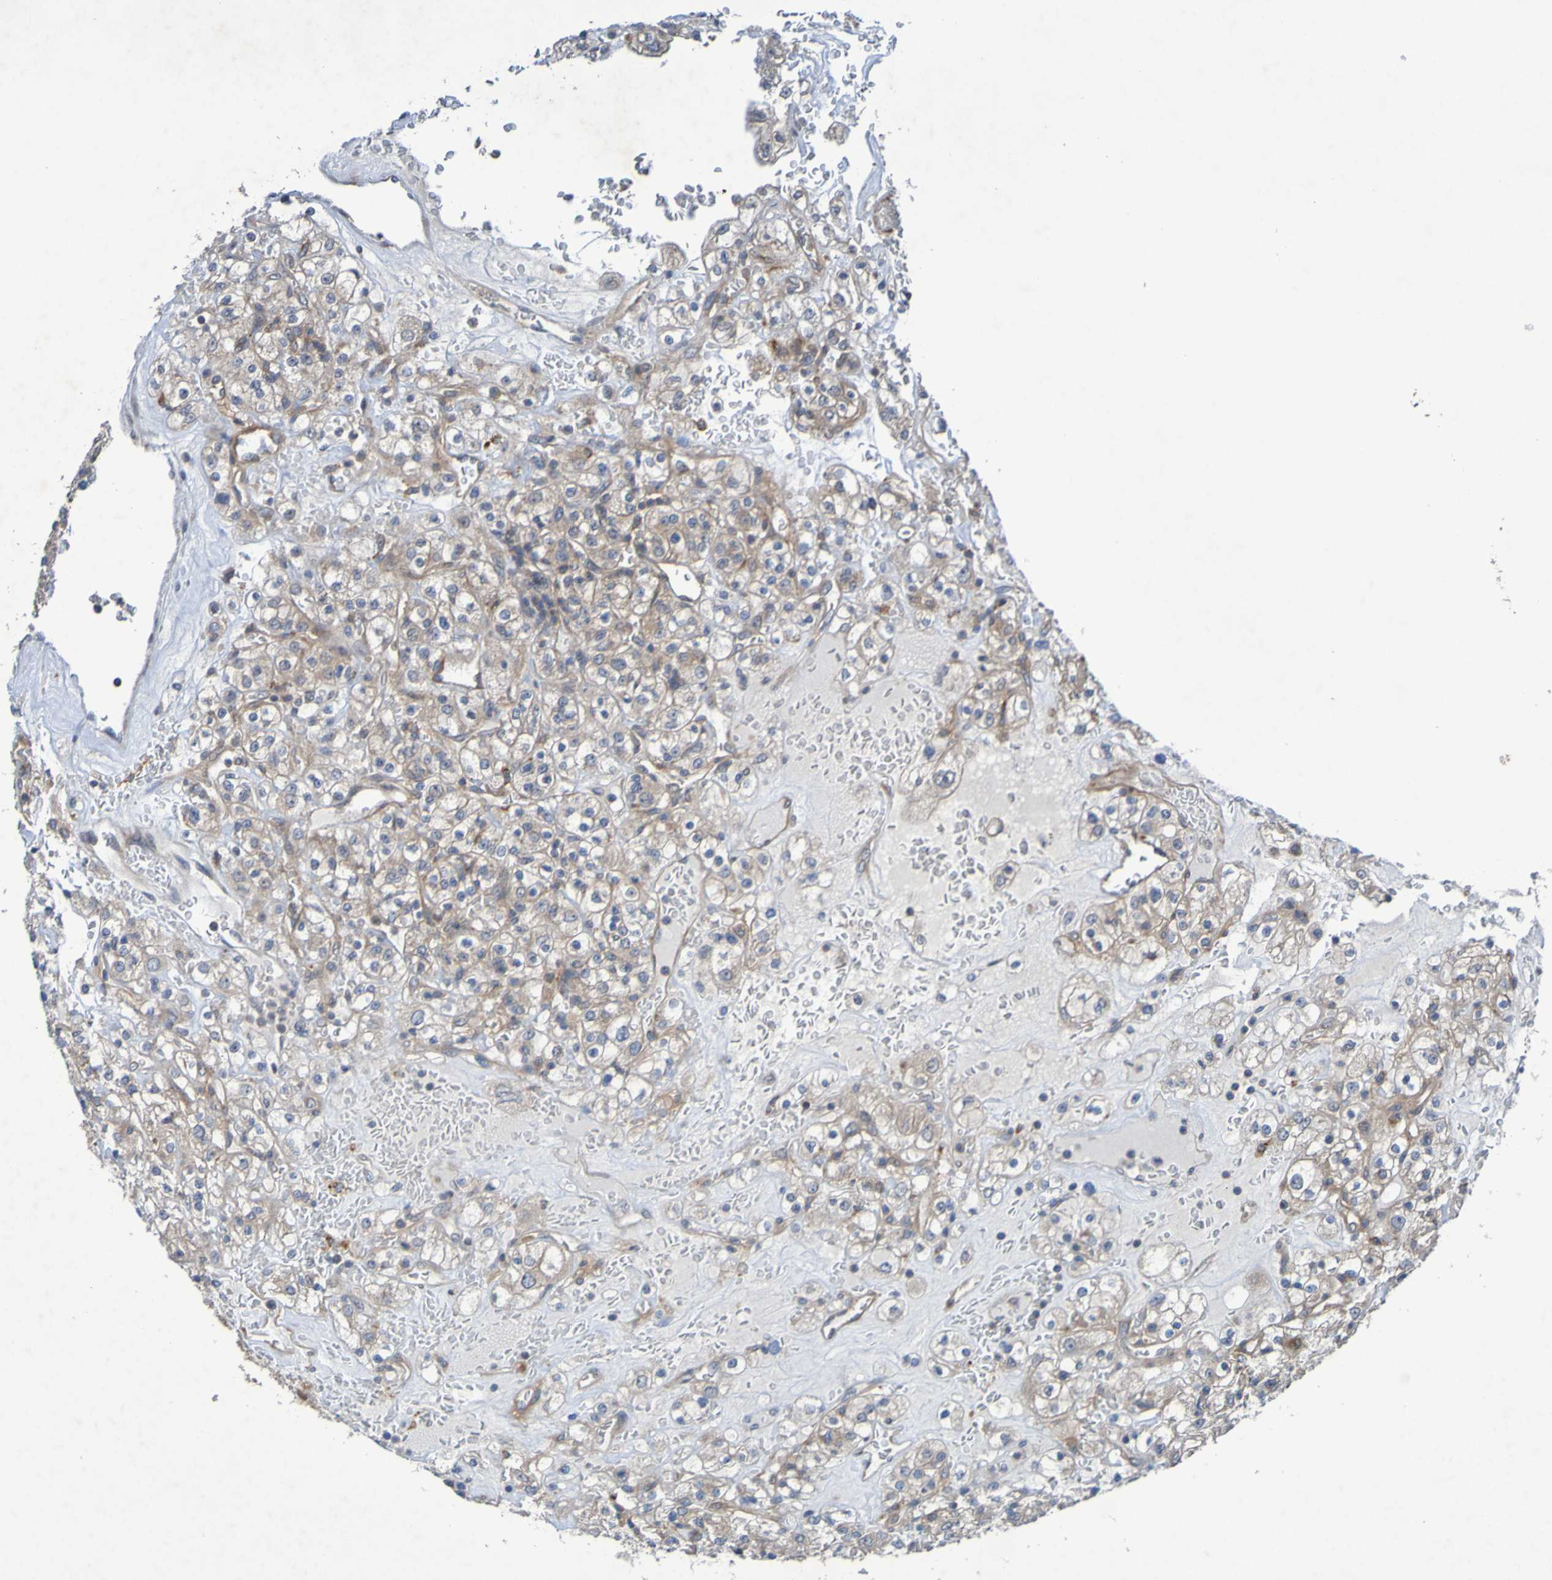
{"staining": {"intensity": "weak", "quantity": ">75%", "location": "cytoplasmic/membranous"}, "tissue": "renal cancer", "cell_type": "Tumor cells", "image_type": "cancer", "snomed": [{"axis": "morphology", "description": "Normal tissue, NOS"}, {"axis": "morphology", "description": "Adenocarcinoma, NOS"}, {"axis": "topography", "description": "Kidney"}], "caption": "A photomicrograph of human renal cancer (adenocarcinoma) stained for a protein reveals weak cytoplasmic/membranous brown staining in tumor cells.", "gene": "SDK1", "patient": {"sex": "female", "age": 72}}